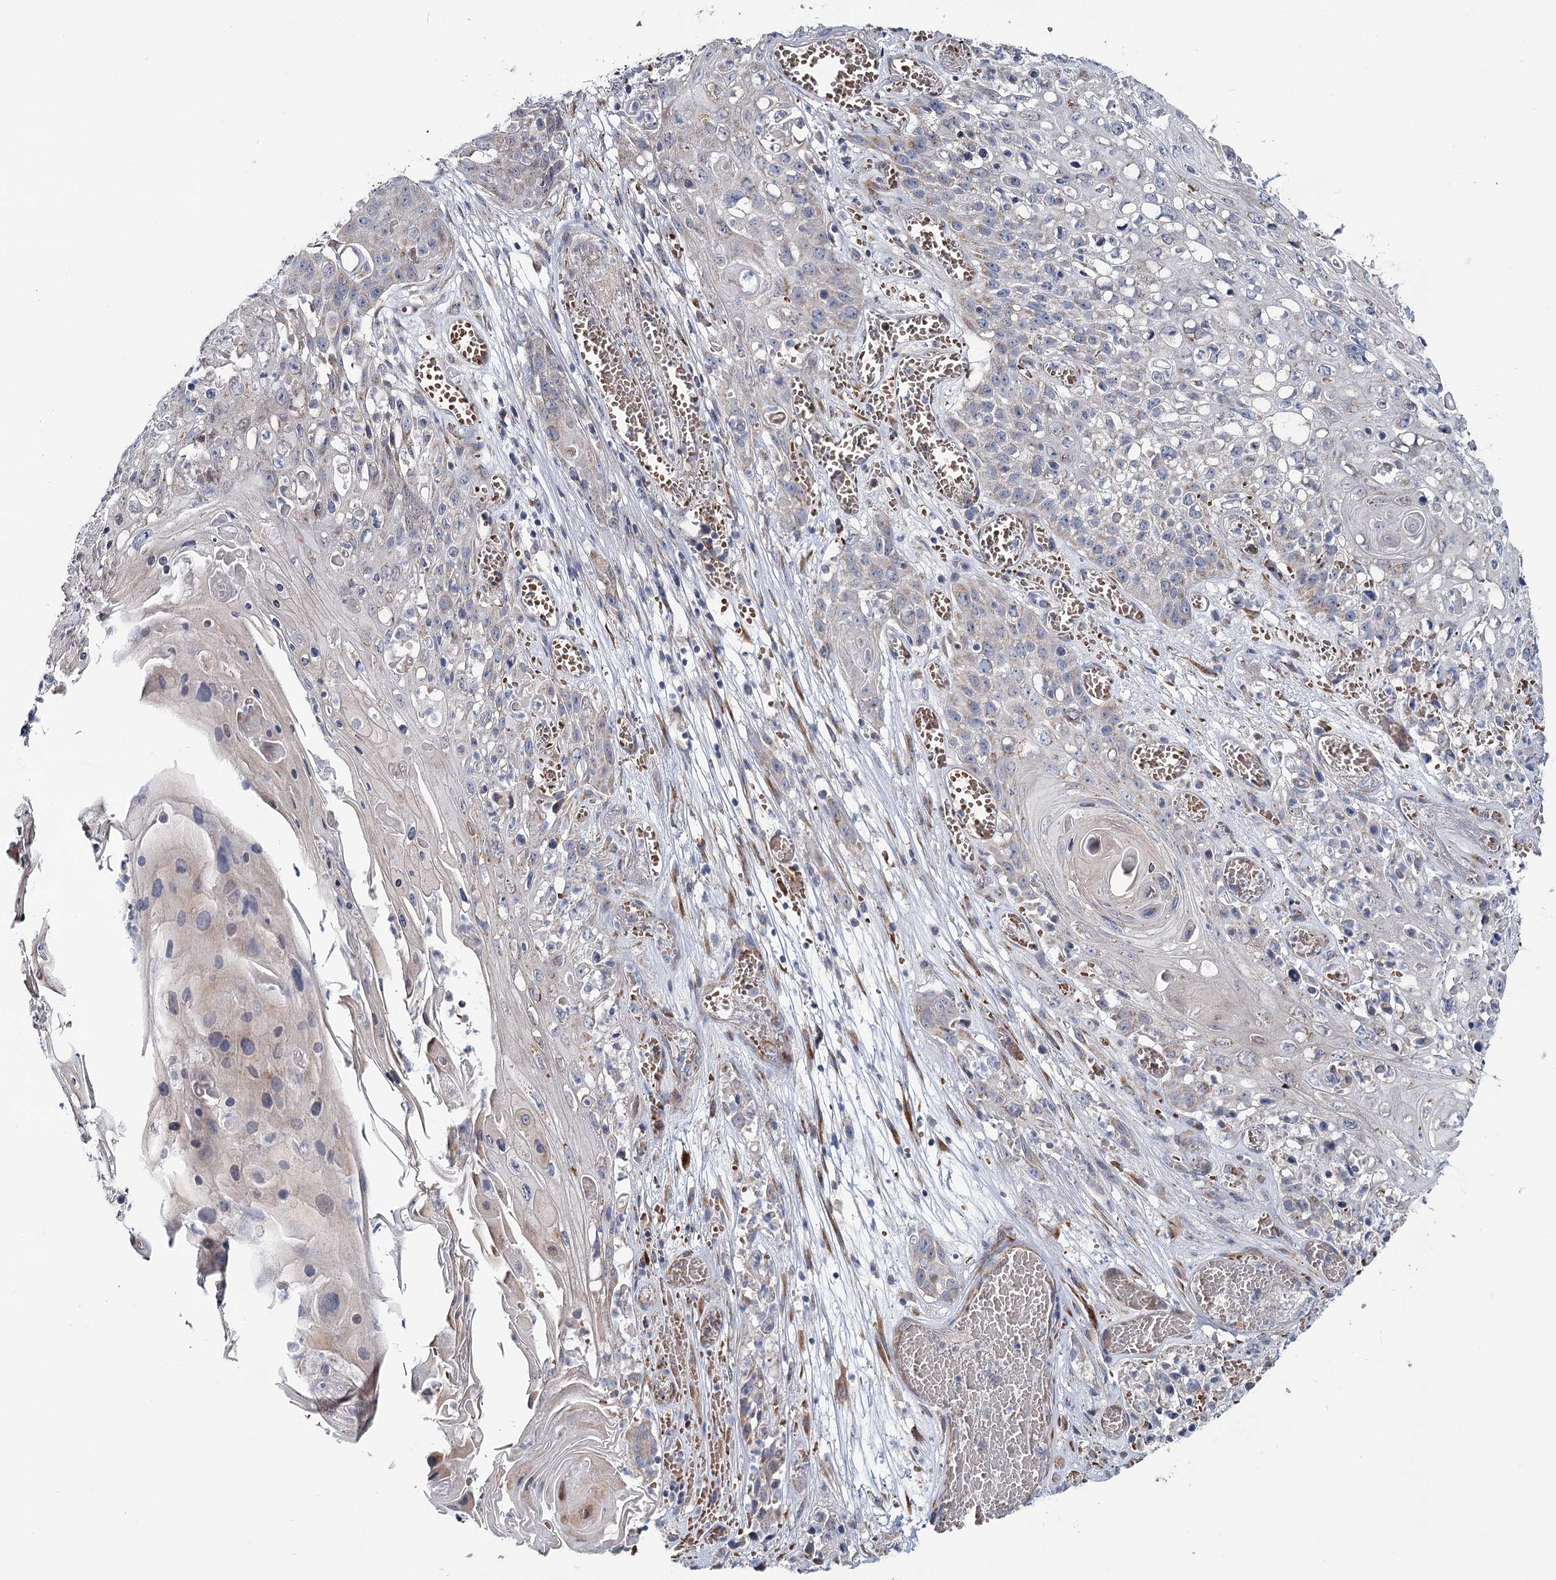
{"staining": {"intensity": "negative", "quantity": "none", "location": "none"}, "tissue": "skin cancer", "cell_type": "Tumor cells", "image_type": "cancer", "snomed": [{"axis": "morphology", "description": "Squamous cell carcinoma, NOS"}, {"axis": "topography", "description": "Skin"}], "caption": "A photomicrograph of skin squamous cell carcinoma stained for a protein exhibits no brown staining in tumor cells.", "gene": "CIB4", "patient": {"sex": "male", "age": 55}}